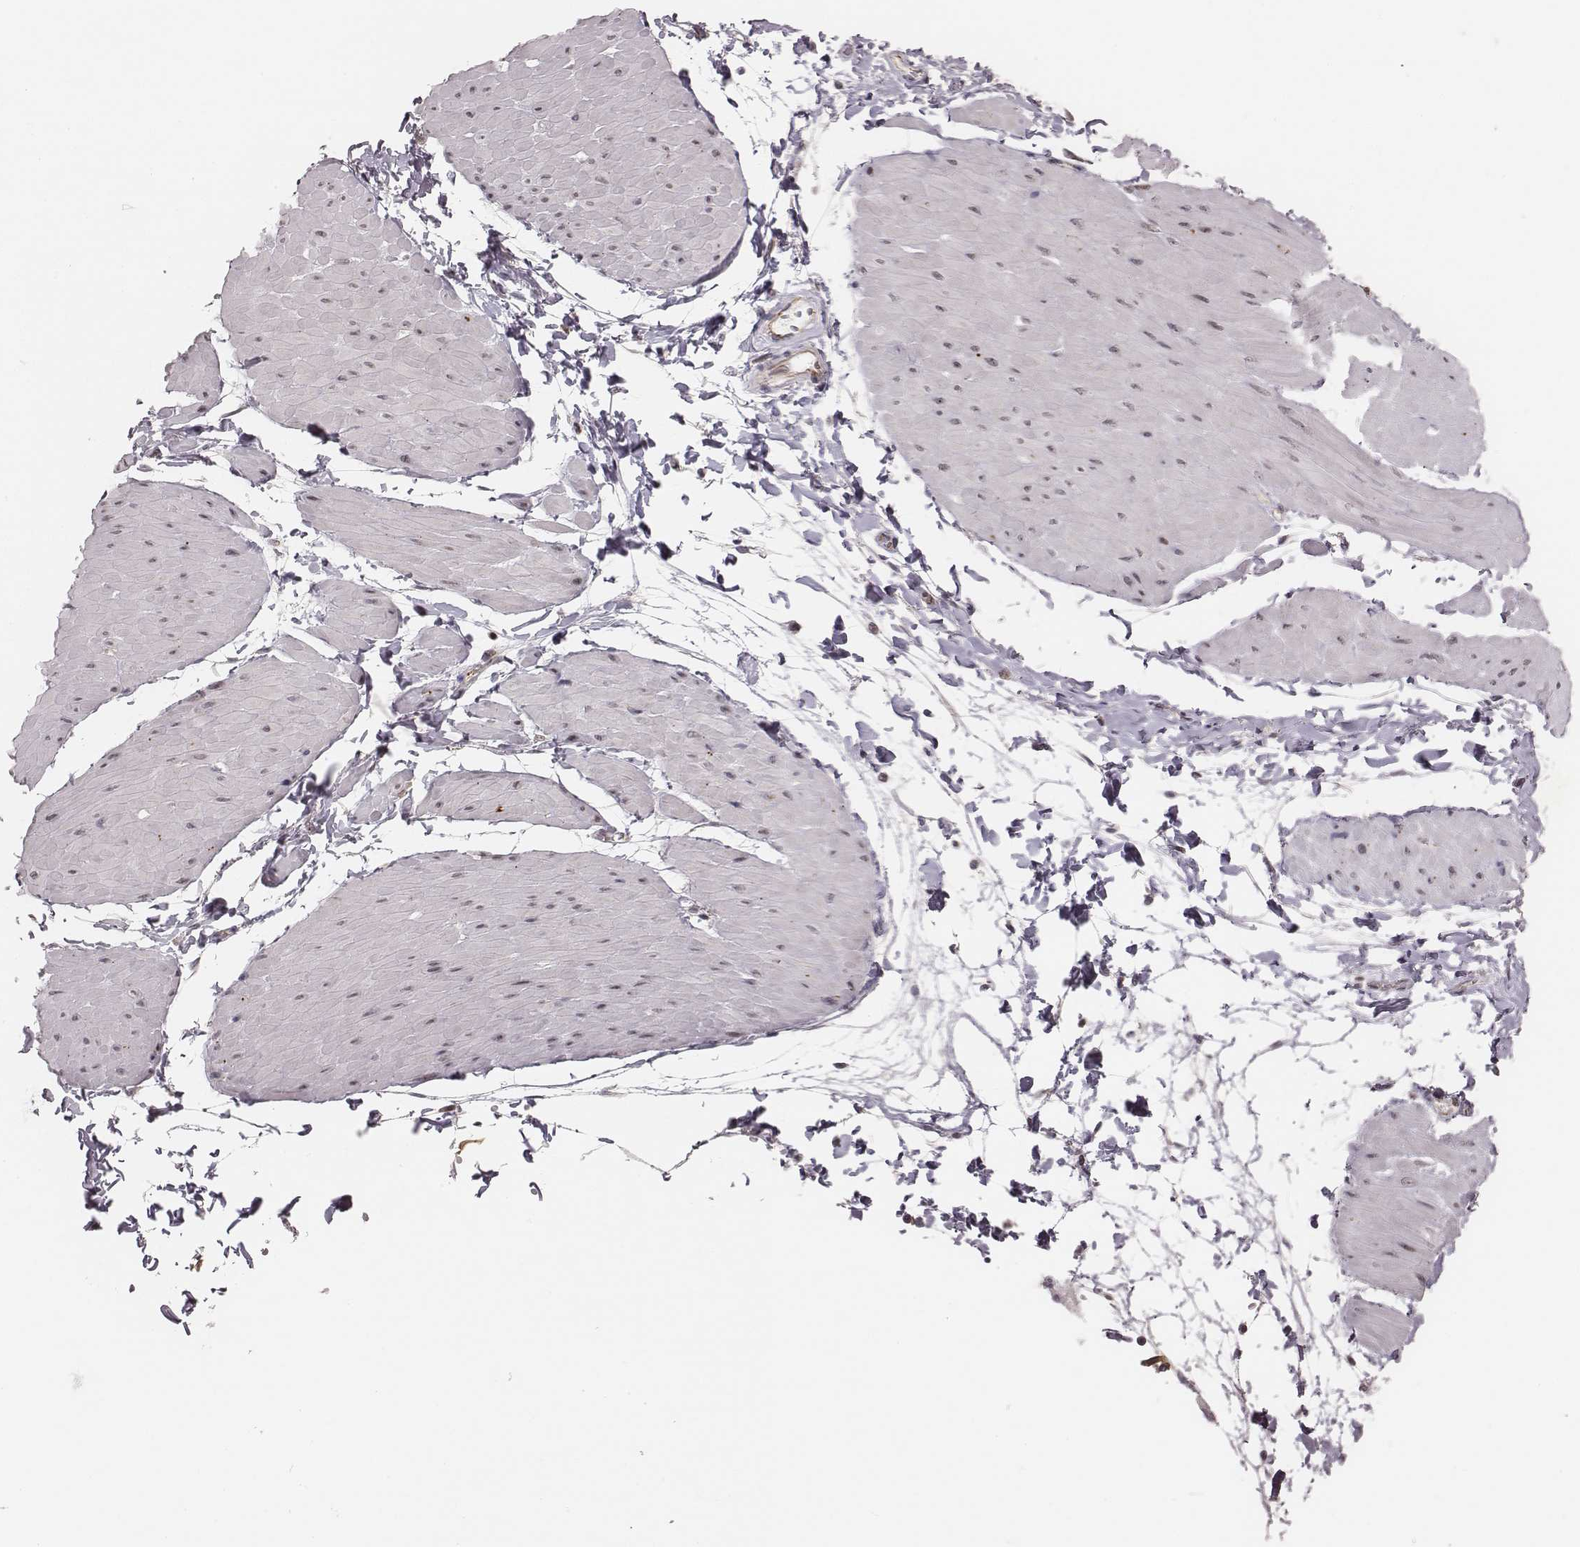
{"staining": {"intensity": "negative", "quantity": "none", "location": "none"}, "tissue": "adipose tissue", "cell_type": "Adipocytes", "image_type": "normal", "snomed": [{"axis": "morphology", "description": "Normal tissue, NOS"}, {"axis": "topography", "description": "Smooth muscle"}, {"axis": "topography", "description": "Peripheral nerve tissue"}], "caption": "This is an immunohistochemistry histopathology image of benign human adipose tissue. There is no staining in adipocytes.", "gene": "WDR59", "patient": {"sex": "male", "age": 58}}